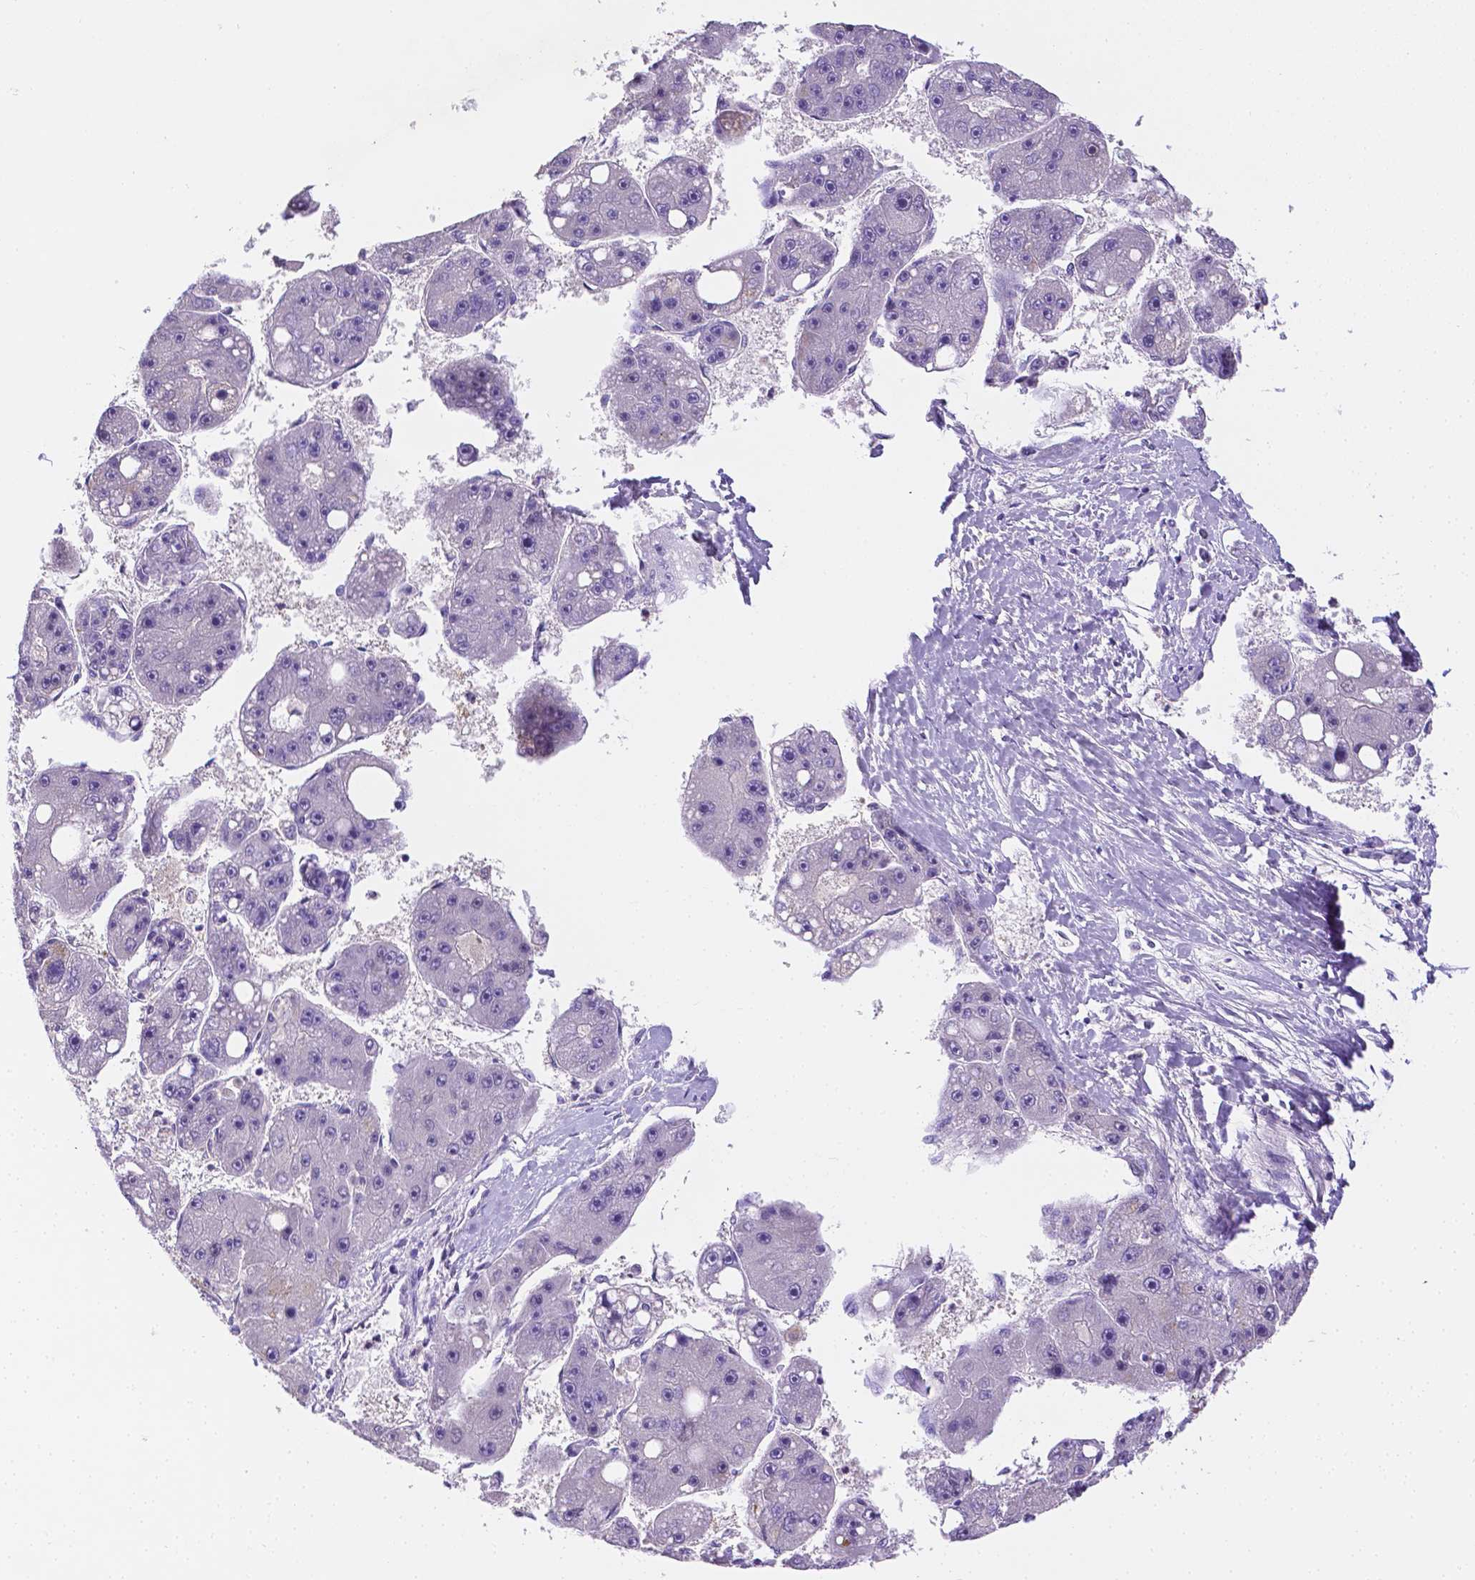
{"staining": {"intensity": "negative", "quantity": "none", "location": "none"}, "tissue": "liver cancer", "cell_type": "Tumor cells", "image_type": "cancer", "snomed": [{"axis": "morphology", "description": "Carcinoma, Hepatocellular, NOS"}, {"axis": "topography", "description": "Liver"}], "caption": "Liver cancer (hepatocellular carcinoma) was stained to show a protein in brown. There is no significant positivity in tumor cells. The staining was performed using DAB to visualize the protein expression in brown, while the nuclei were stained in blue with hematoxylin (Magnification: 20x).", "gene": "NXPH2", "patient": {"sex": "female", "age": 61}}